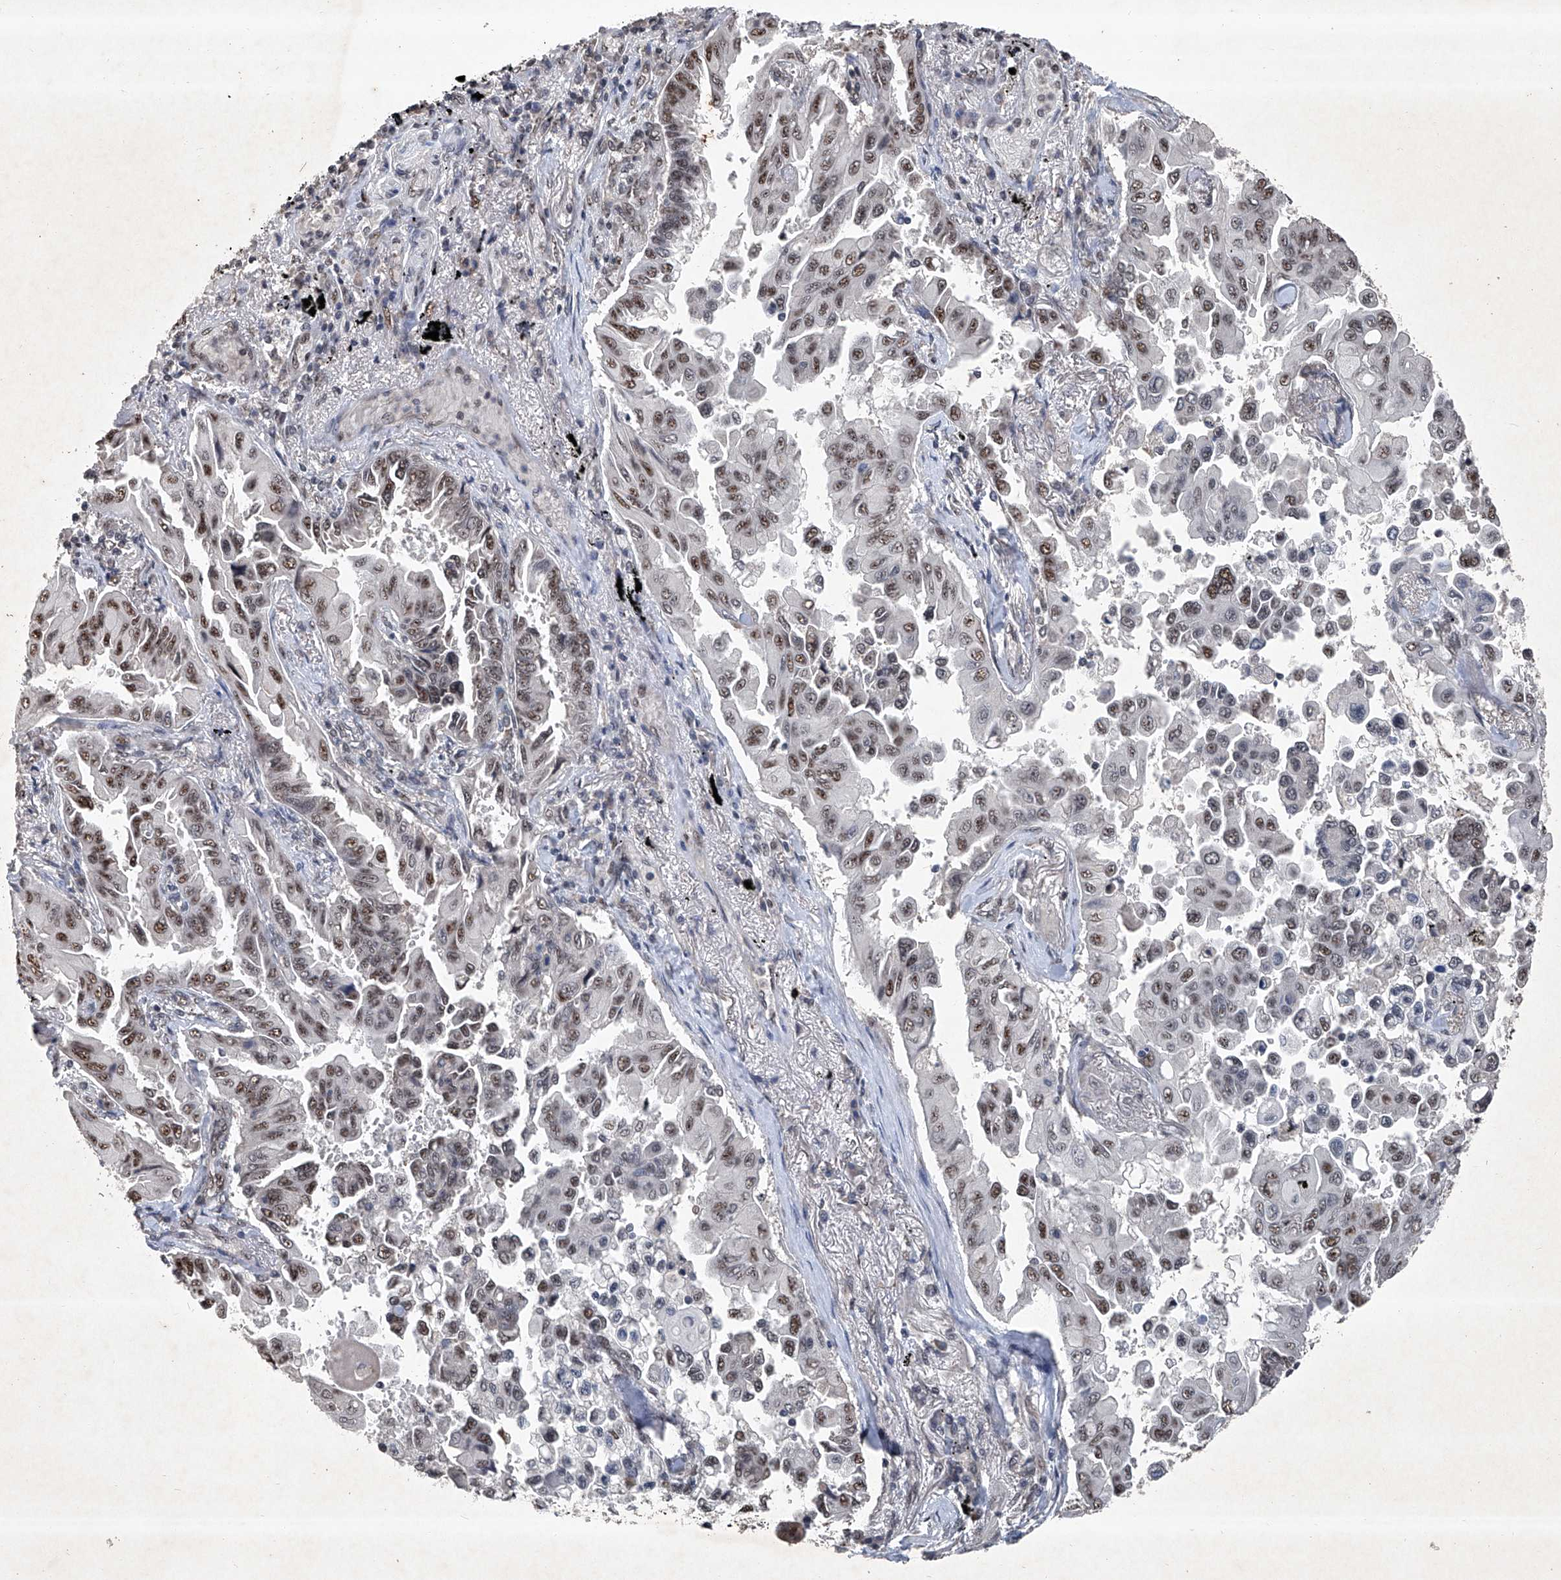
{"staining": {"intensity": "moderate", "quantity": ">75%", "location": "nuclear"}, "tissue": "lung cancer", "cell_type": "Tumor cells", "image_type": "cancer", "snomed": [{"axis": "morphology", "description": "Adenocarcinoma, NOS"}, {"axis": "topography", "description": "Lung"}], "caption": "Immunohistochemistry photomicrograph of human lung cancer (adenocarcinoma) stained for a protein (brown), which shows medium levels of moderate nuclear expression in approximately >75% of tumor cells.", "gene": "DDX39B", "patient": {"sex": "female", "age": 67}}